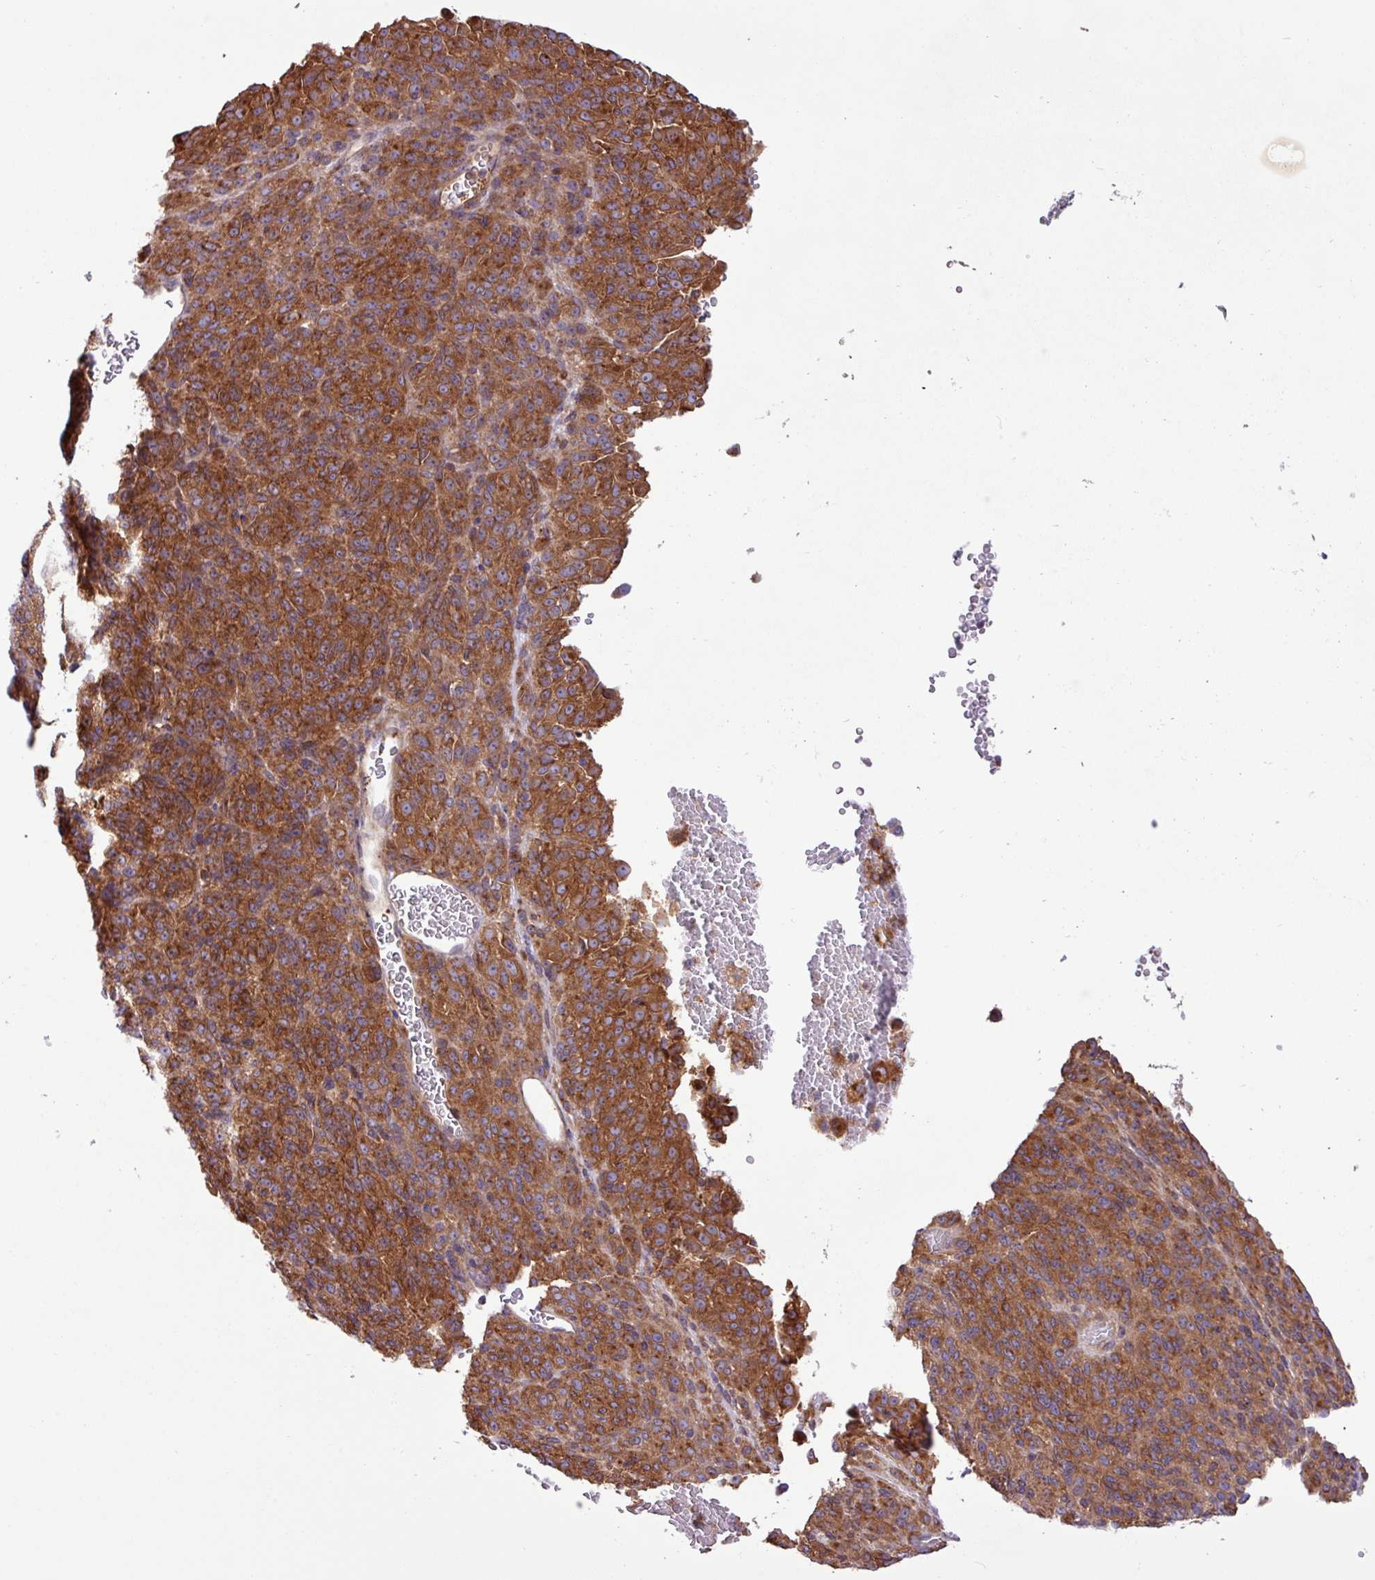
{"staining": {"intensity": "strong", "quantity": ">75%", "location": "cytoplasmic/membranous"}, "tissue": "melanoma", "cell_type": "Tumor cells", "image_type": "cancer", "snomed": [{"axis": "morphology", "description": "Malignant melanoma, Metastatic site"}, {"axis": "topography", "description": "Brain"}], "caption": "A photomicrograph of malignant melanoma (metastatic site) stained for a protein displays strong cytoplasmic/membranous brown staining in tumor cells. (DAB IHC, brown staining for protein, blue staining for nuclei).", "gene": "RAB19", "patient": {"sex": "female", "age": 56}}